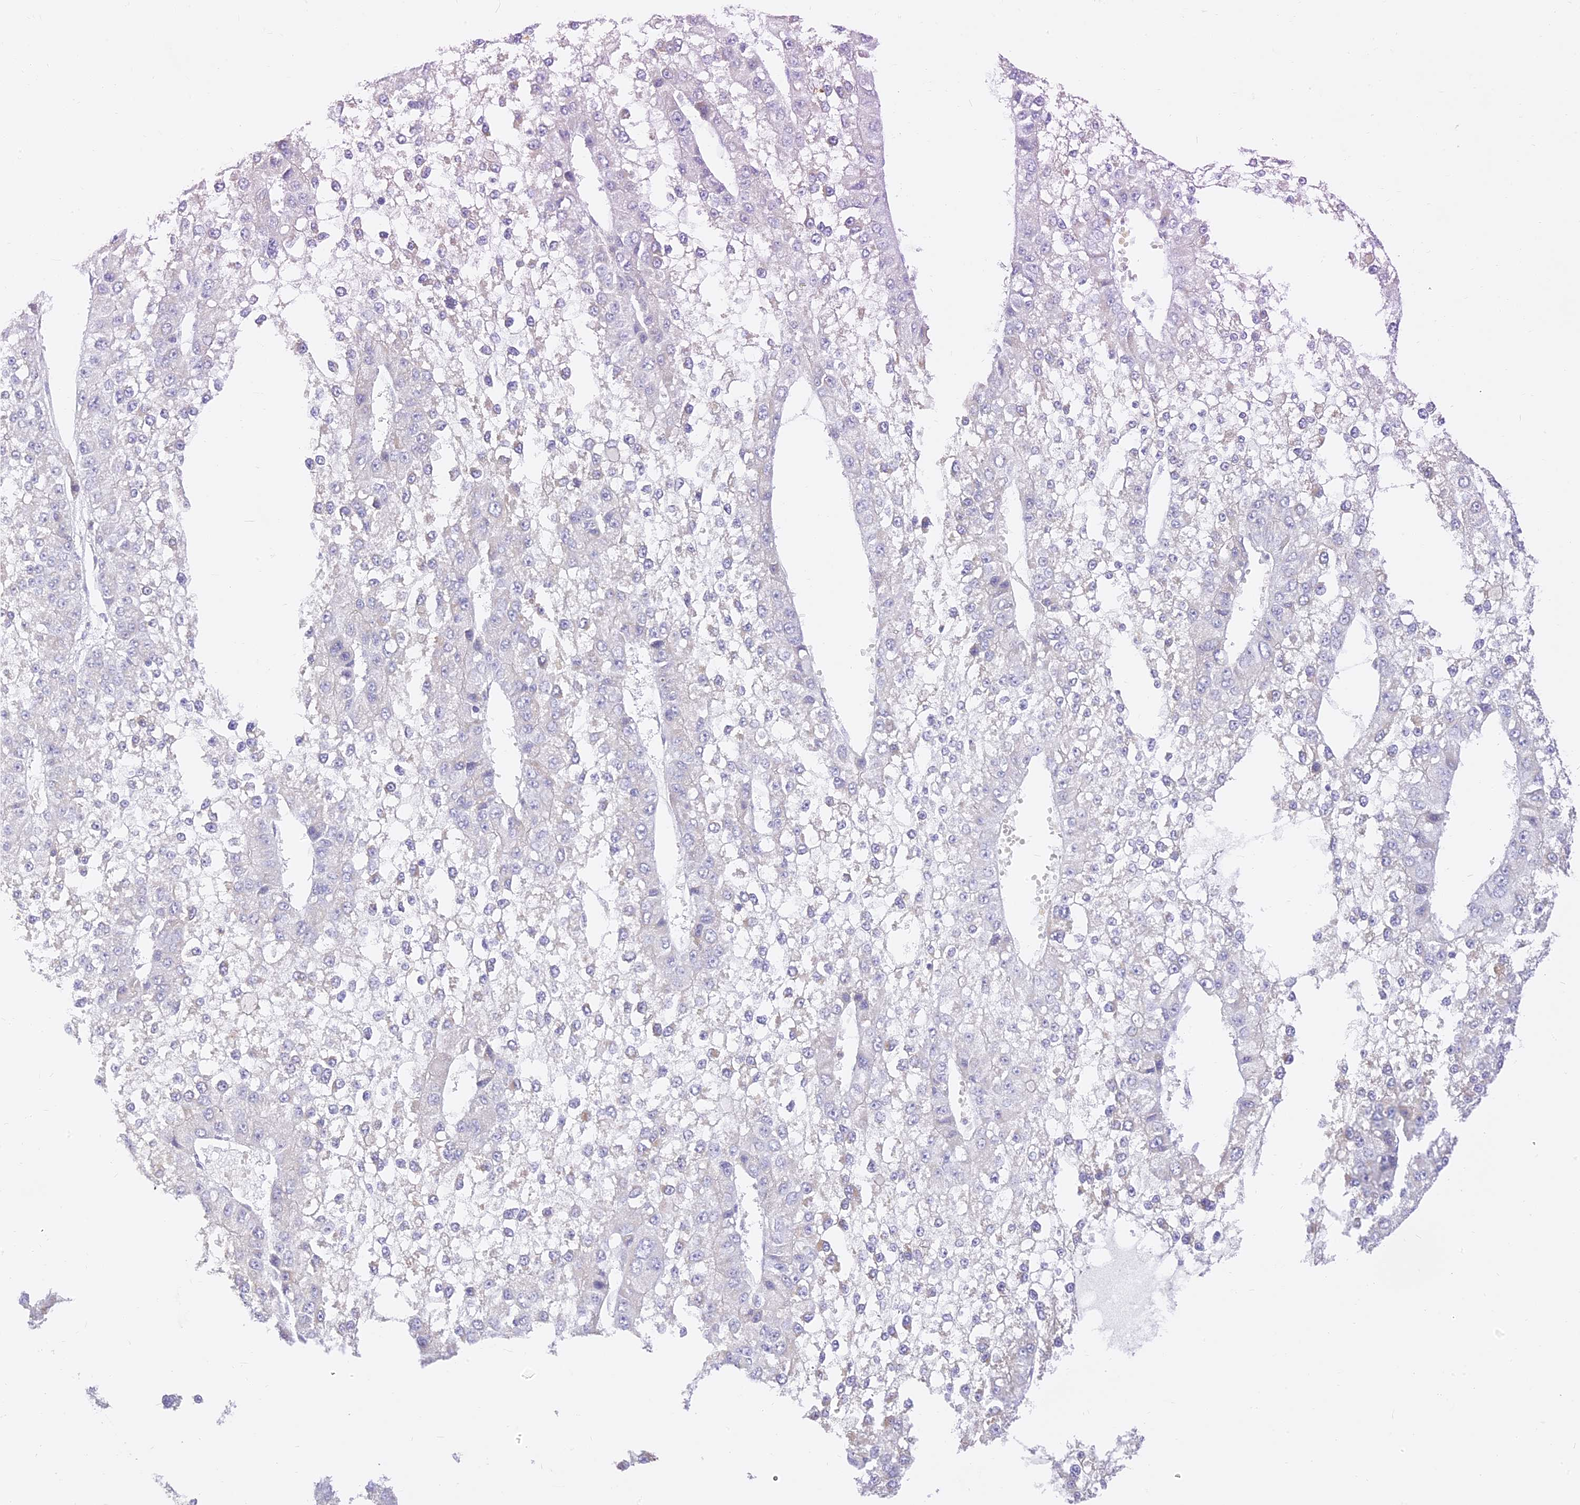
{"staining": {"intensity": "negative", "quantity": "none", "location": "none"}, "tissue": "liver cancer", "cell_type": "Tumor cells", "image_type": "cancer", "snomed": [{"axis": "morphology", "description": "Carcinoma, Hepatocellular, NOS"}, {"axis": "topography", "description": "Liver"}], "caption": "The photomicrograph exhibits no significant positivity in tumor cells of hepatocellular carcinoma (liver). (DAB IHC with hematoxylin counter stain).", "gene": "LRRC15", "patient": {"sex": "female", "age": 73}}